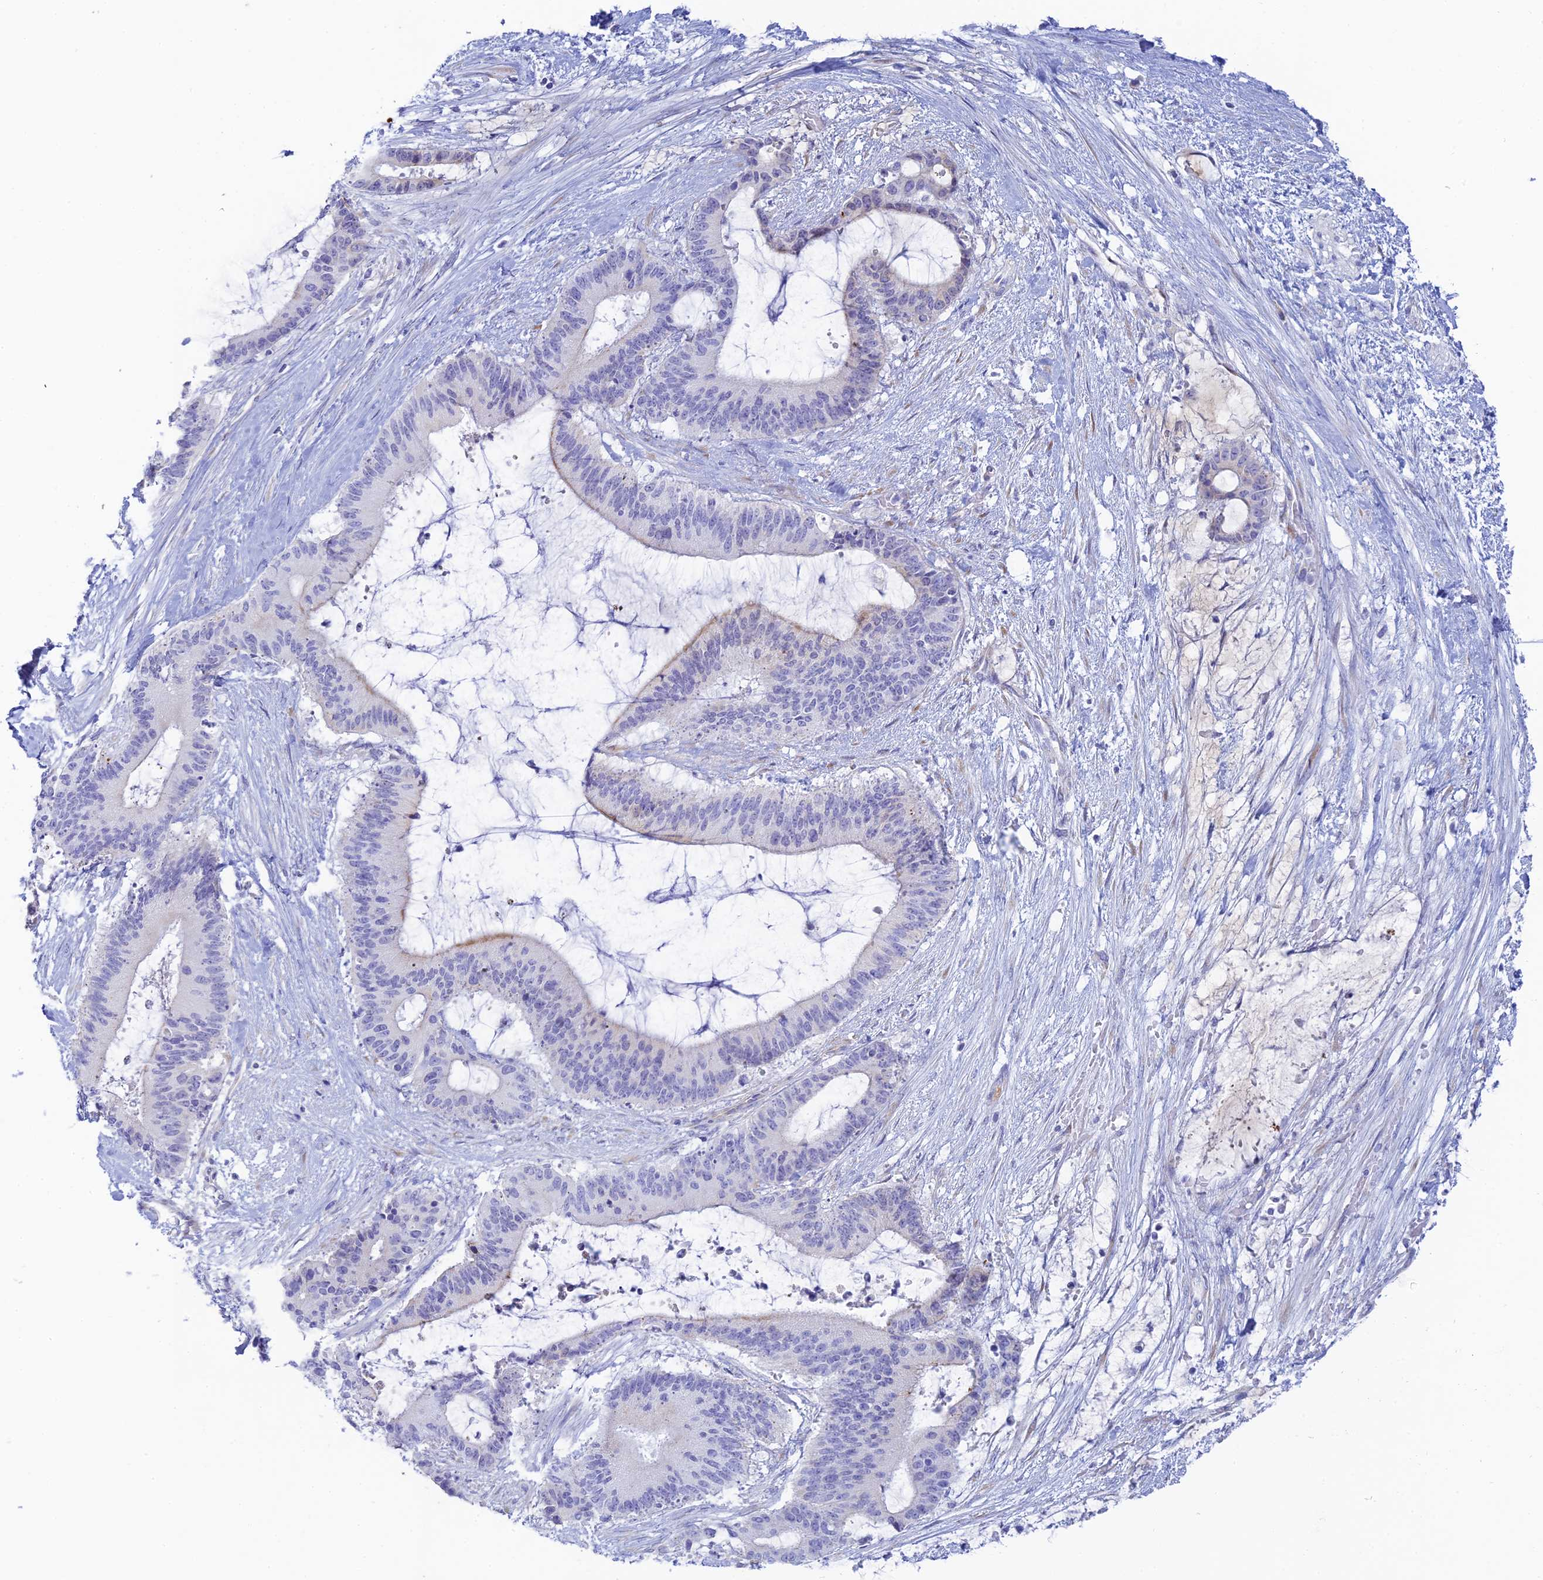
{"staining": {"intensity": "negative", "quantity": "none", "location": "none"}, "tissue": "liver cancer", "cell_type": "Tumor cells", "image_type": "cancer", "snomed": [{"axis": "morphology", "description": "Normal tissue, NOS"}, {"axis": "morphology", "description": "Cholangiocarcinoma"}, {"axis": "topography", "description": "Liver"}, {"axis": "topography", "description": "Peripheral nerve tissue"}], "caption": "IHC micrograph of neoplastic tissue: human liver cancer (cholangiocarcinoma) stained with DAB (3,3'-diaminobenzidine) shows no significant protein staining in tumor cells.", "gene": "CEP152", "patient": {"sex": "female", "age": 73}}